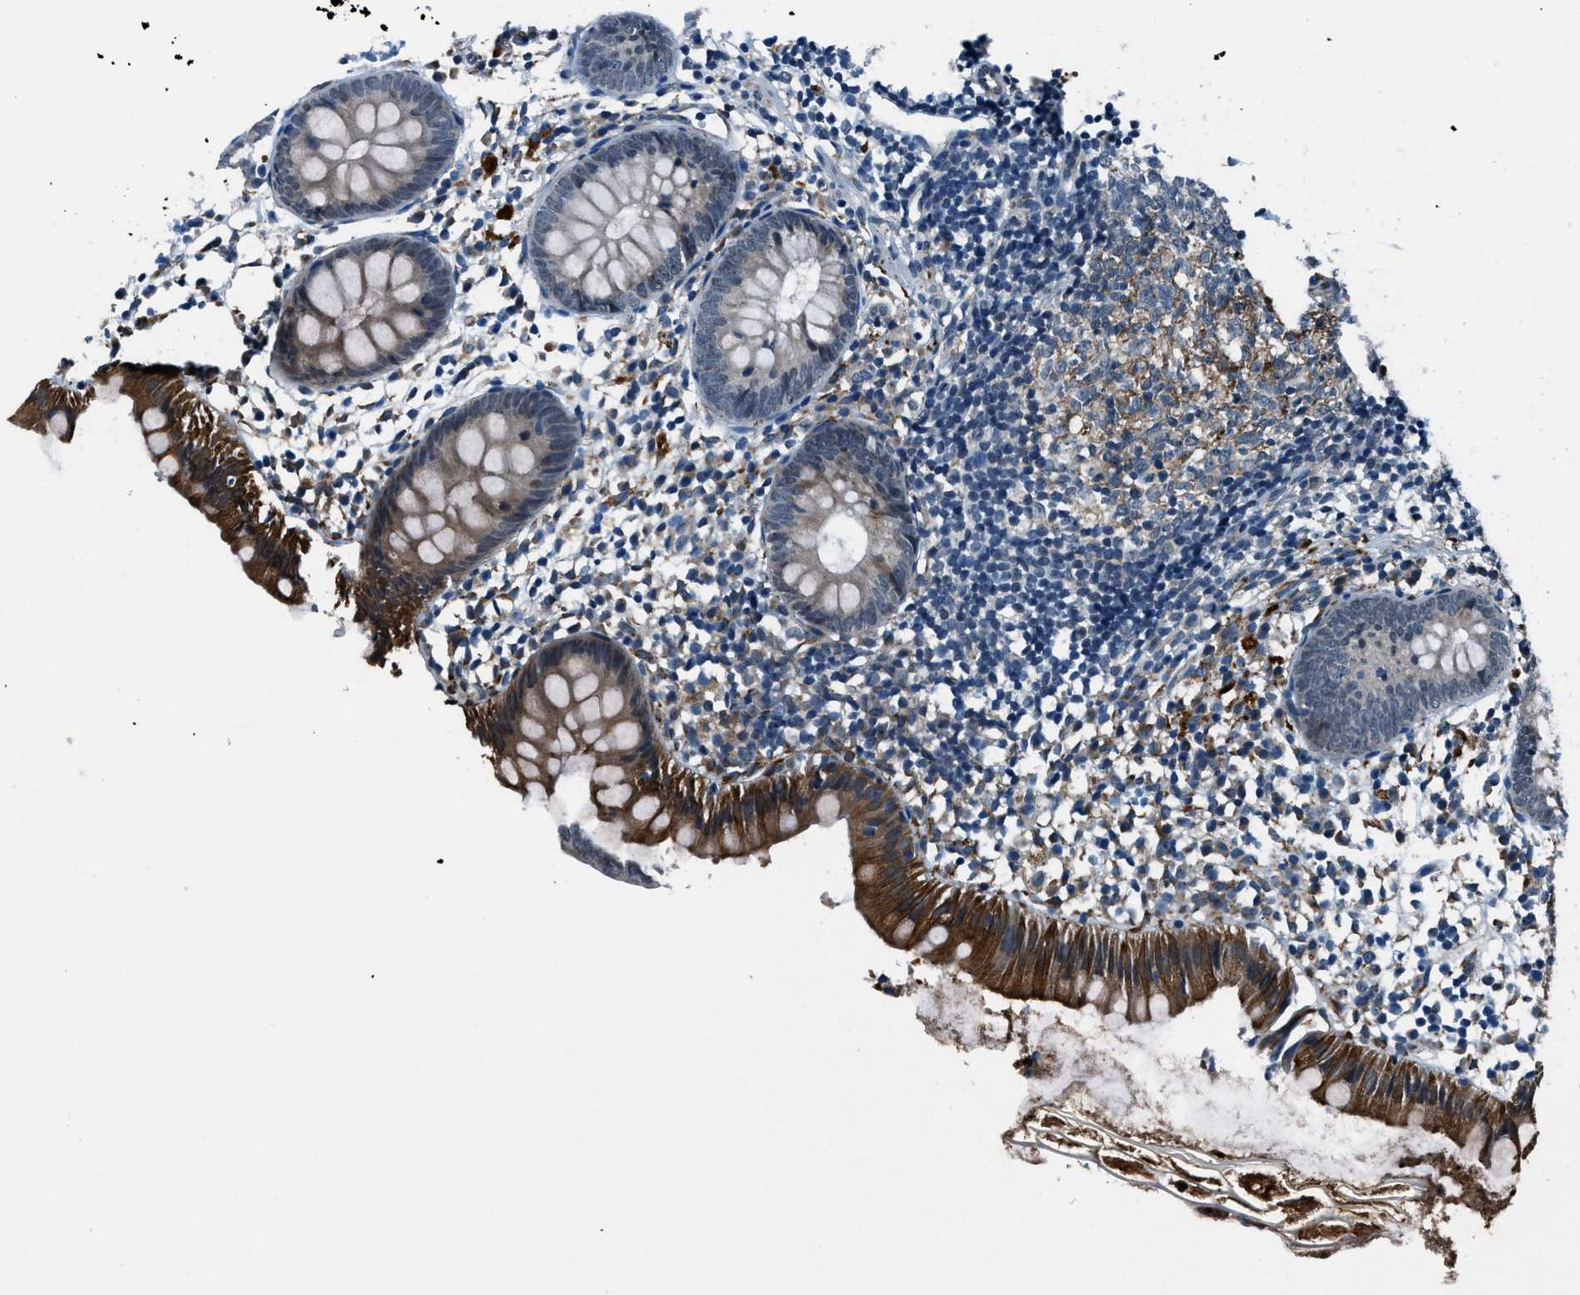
{"staining": {"intensity": "strong", "quantity": "25%-75%", "location": "cytoplasmic/membranous"}, "tissue": "appendix", "cell_type": "Glandular cells", "image_type": "normal", "snomed": [{"axis": "morphology", "description": "Normal tissue, NOS"}, {"axis": "topography", "description": "Appendix"}], "caption": "Appendix stained with DAB IHC displays high levels of strong cytoplasmic/membranous staining in about 25%-75% of glandular cells.", "gene": "GINM1", "patient": {"sex": "female", "age": 20}}